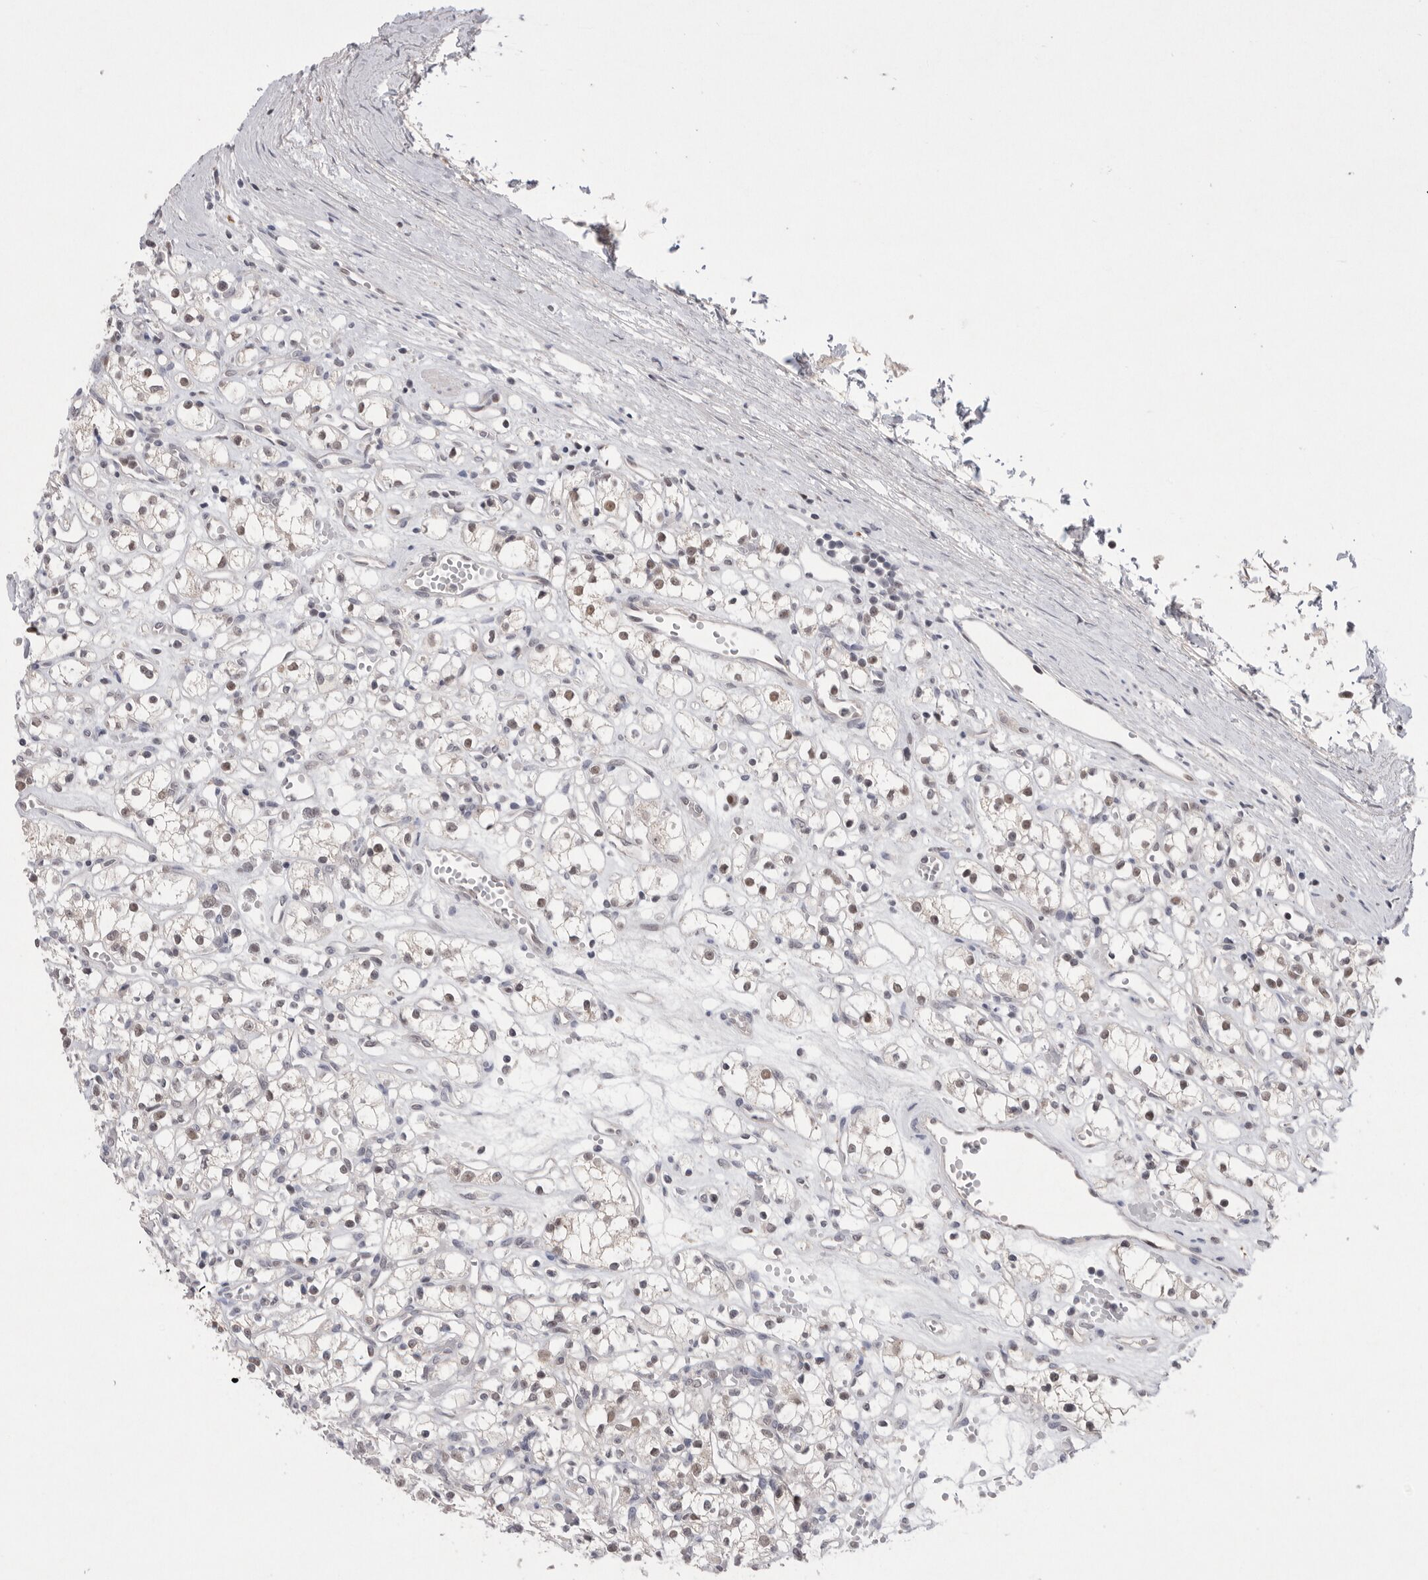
{"staining": {"intensity": "weak", "quantity": "25%-75%", "location": "nuclear"}, "tissue": "renal cancer", "cell_type": "Tumor cells", "image_type": "cancer", "snomed": [{"axis": "morphology", "description": "Adenocarcinoma, NOS"}, {"axis": "topography", "description": "Kidney"}], "caption": "Immunohistochemical staining of renal adenocarcinoma exhibits low levels of weak nuclear protein expression in approximately 25%-75% of tumor cells. (IHC, brightfield microscopy, high magnification).", "gene": "HUS1", "patient": {"sex": "female", "age": 59}}